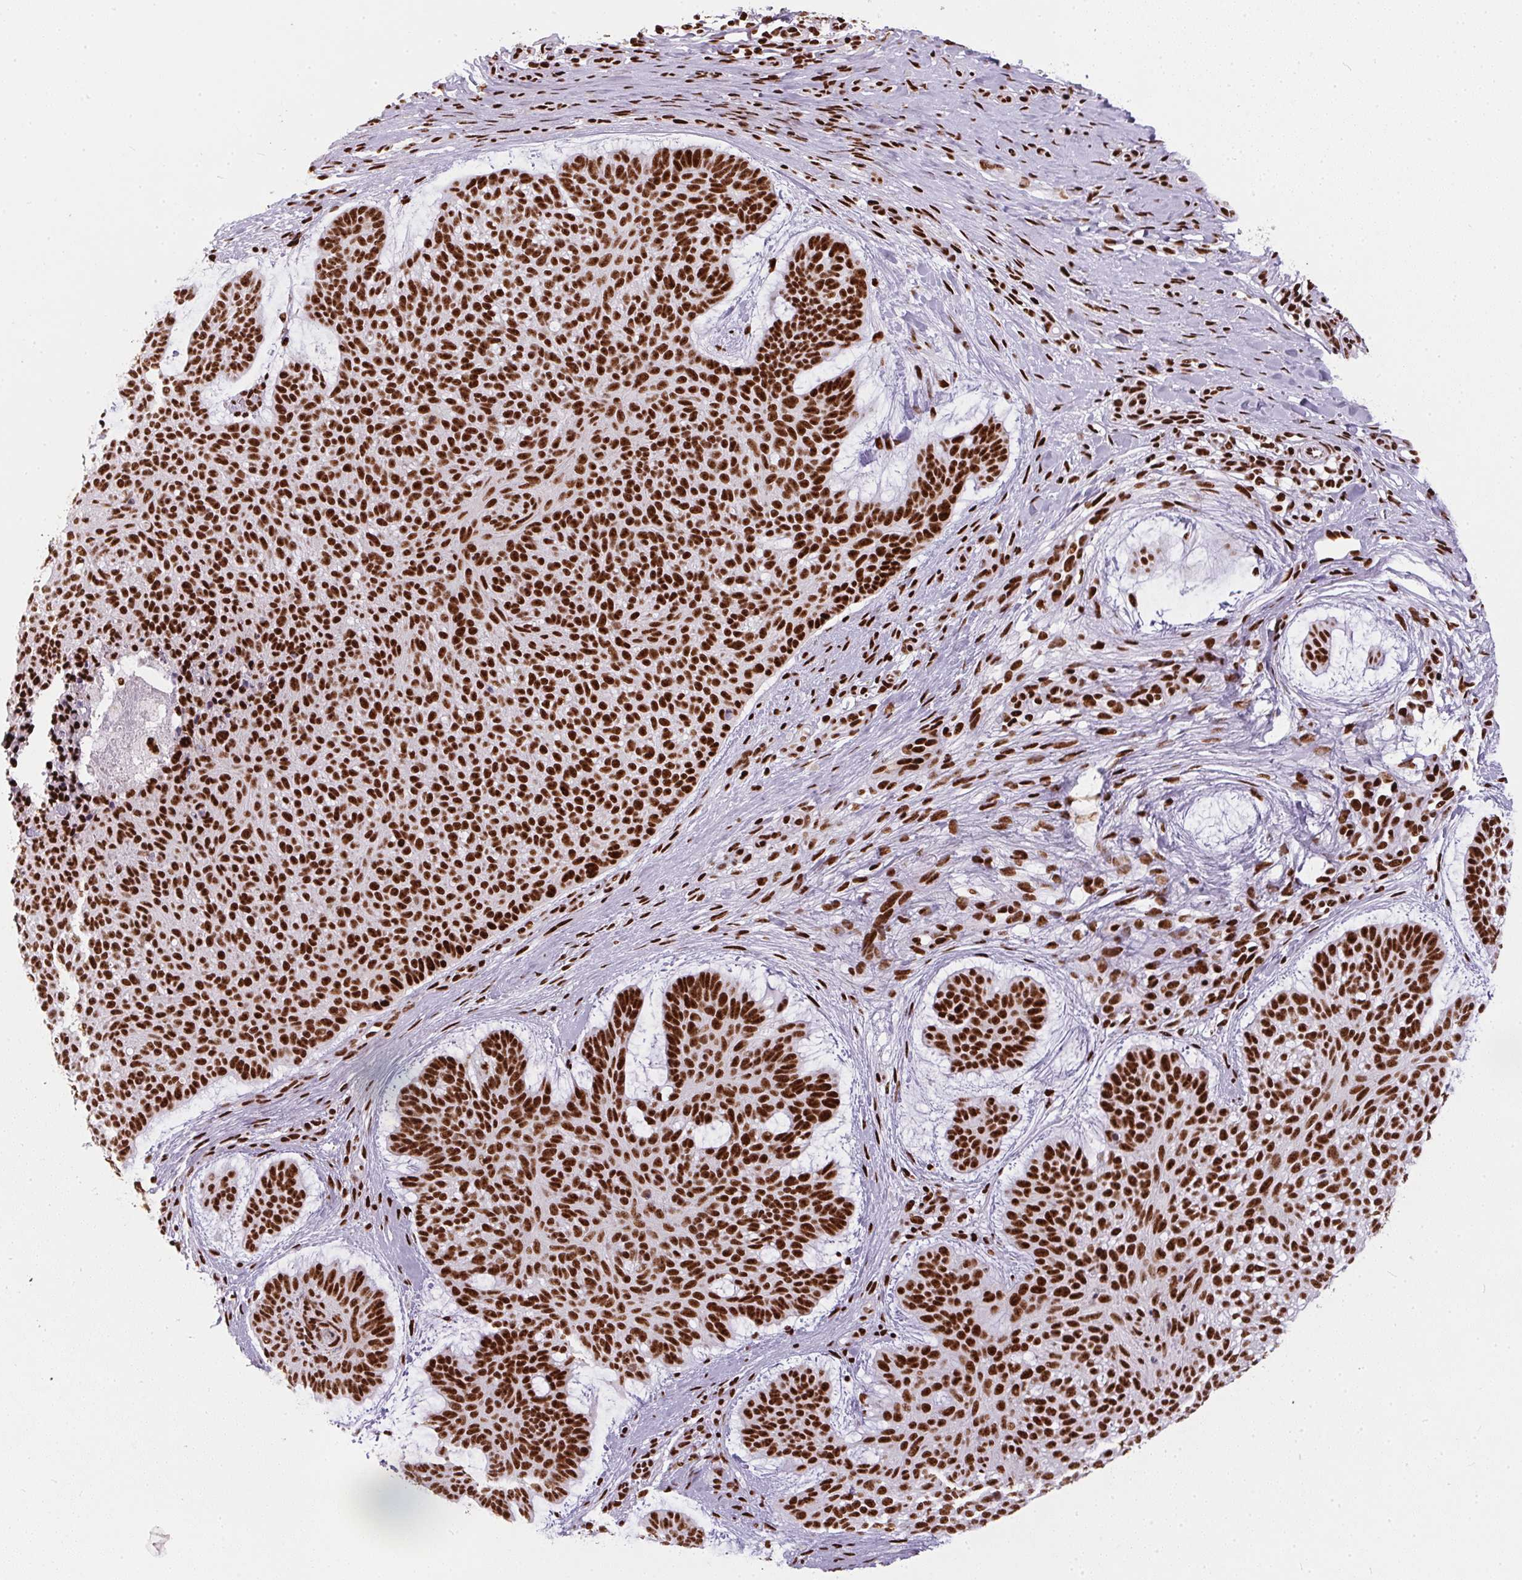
{"staining": {"intensity": "strong", "quantity": ">75%", "location": "nuclear"}, "tissue": "skin cancer", "cell_type": "Tumor cells", "image_type": "cancer", "snomed": [{"axis": "morphology", "description": "Basal cell carcinoma"}, {"axis": "topography", "description": "Skin"}], "caption": "Tumor cells reveal high levels of strong nuclear staining in about >75% of cells in skin basal cell carcinoma.", "gene": "PAGE3", "patient": {"sex": "male", "age": 64}}